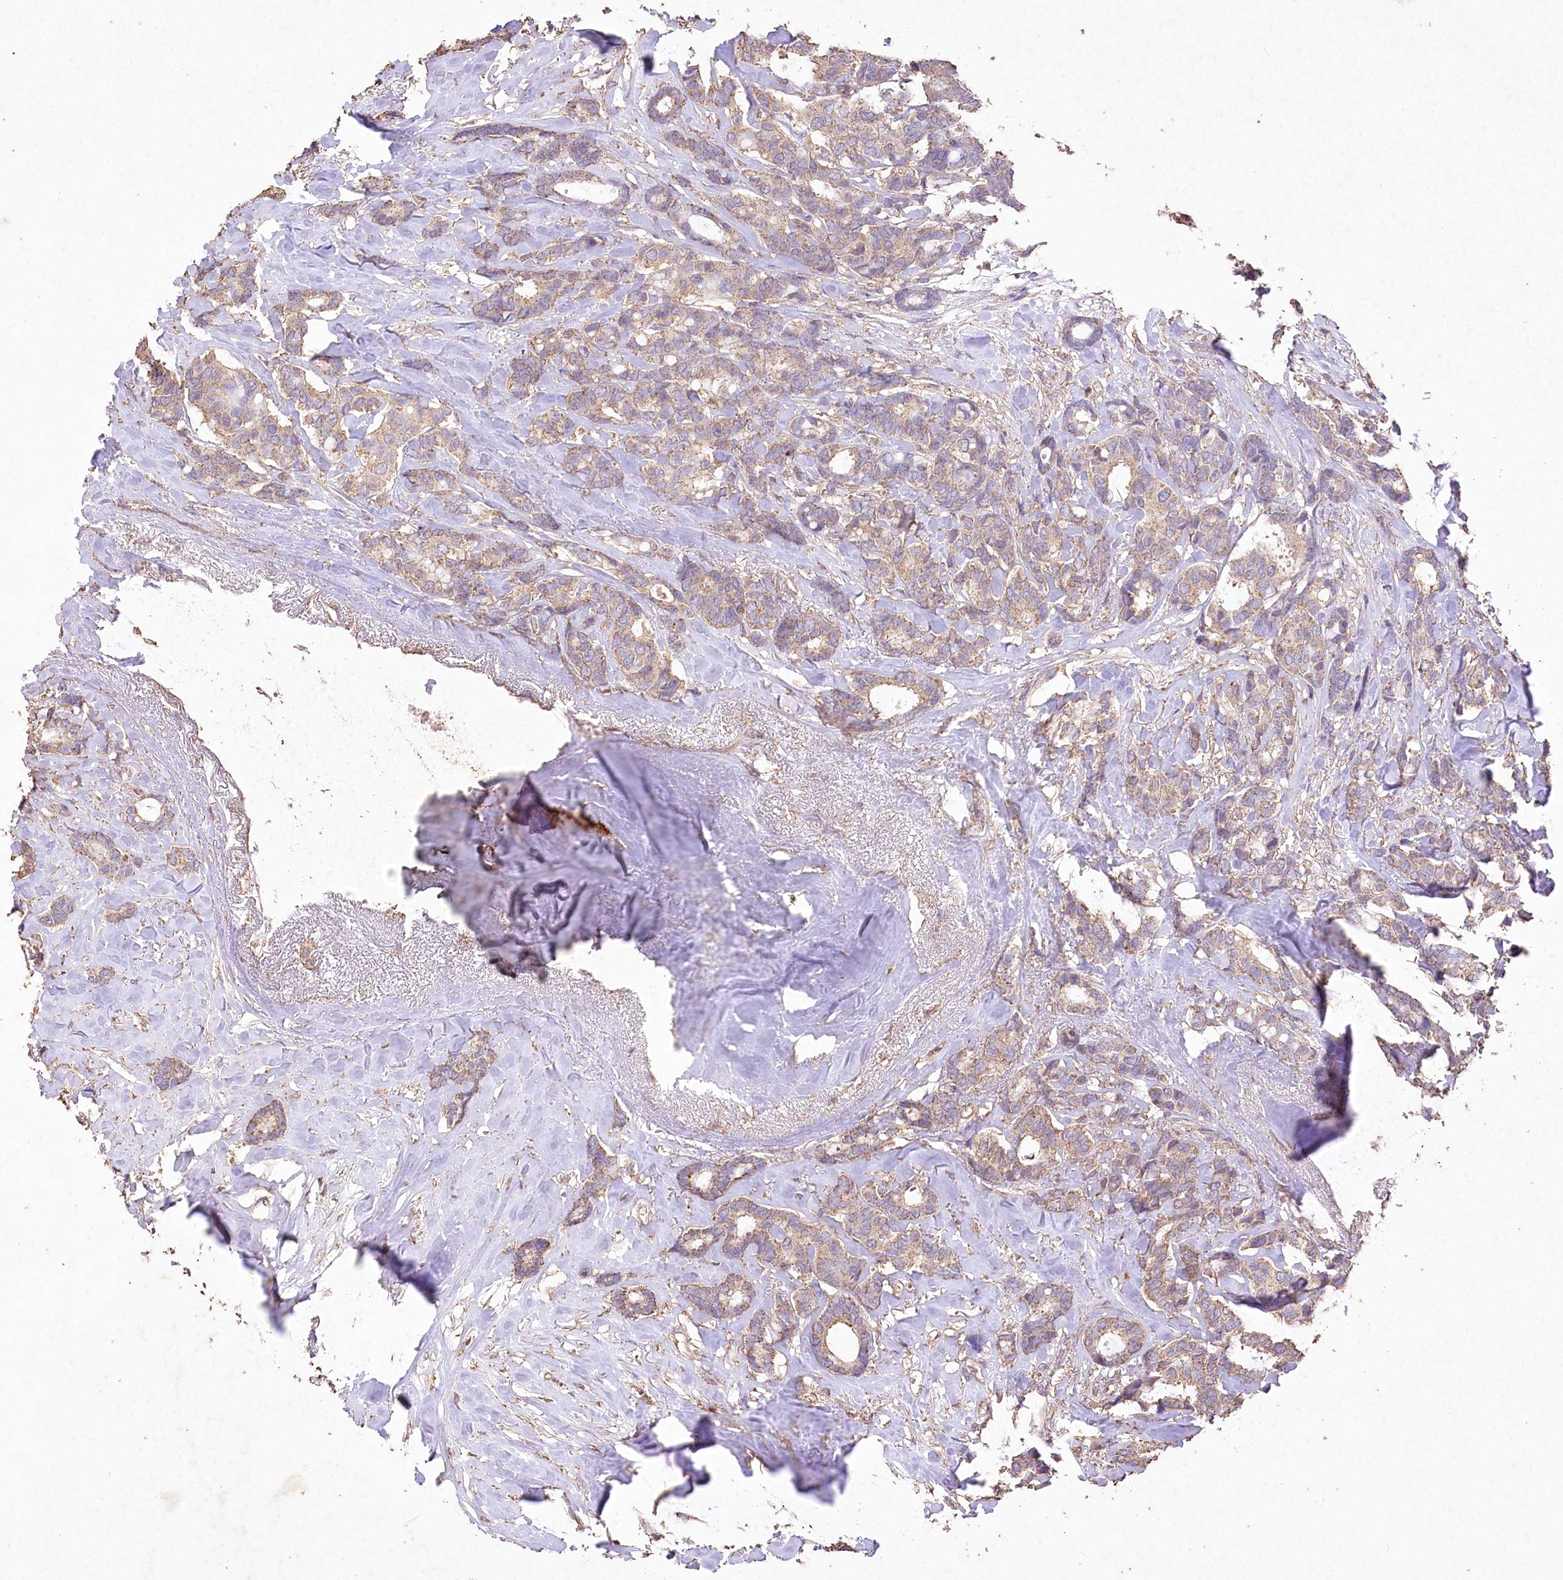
{"staining": {"intensity": "weak", "quantity": ">75%", "location": "cytoplasmic/membranous"}, "tissue": "breast cancer", "cell_type": "Tumor cells", "image_type": "cancer", "snomed": [{"axis": "morphology", "description": "Duct carcinoma"}, {"axis": "topography", "description": "Breast"}], "caption": "Weak cytoplasmic/membranous protein staining is appreciated in about >75% of tumor cells in breast infiltrating ductal carcinoma.", "gene": "IREB2", "patient": {"sex": "female", "age": 87}}